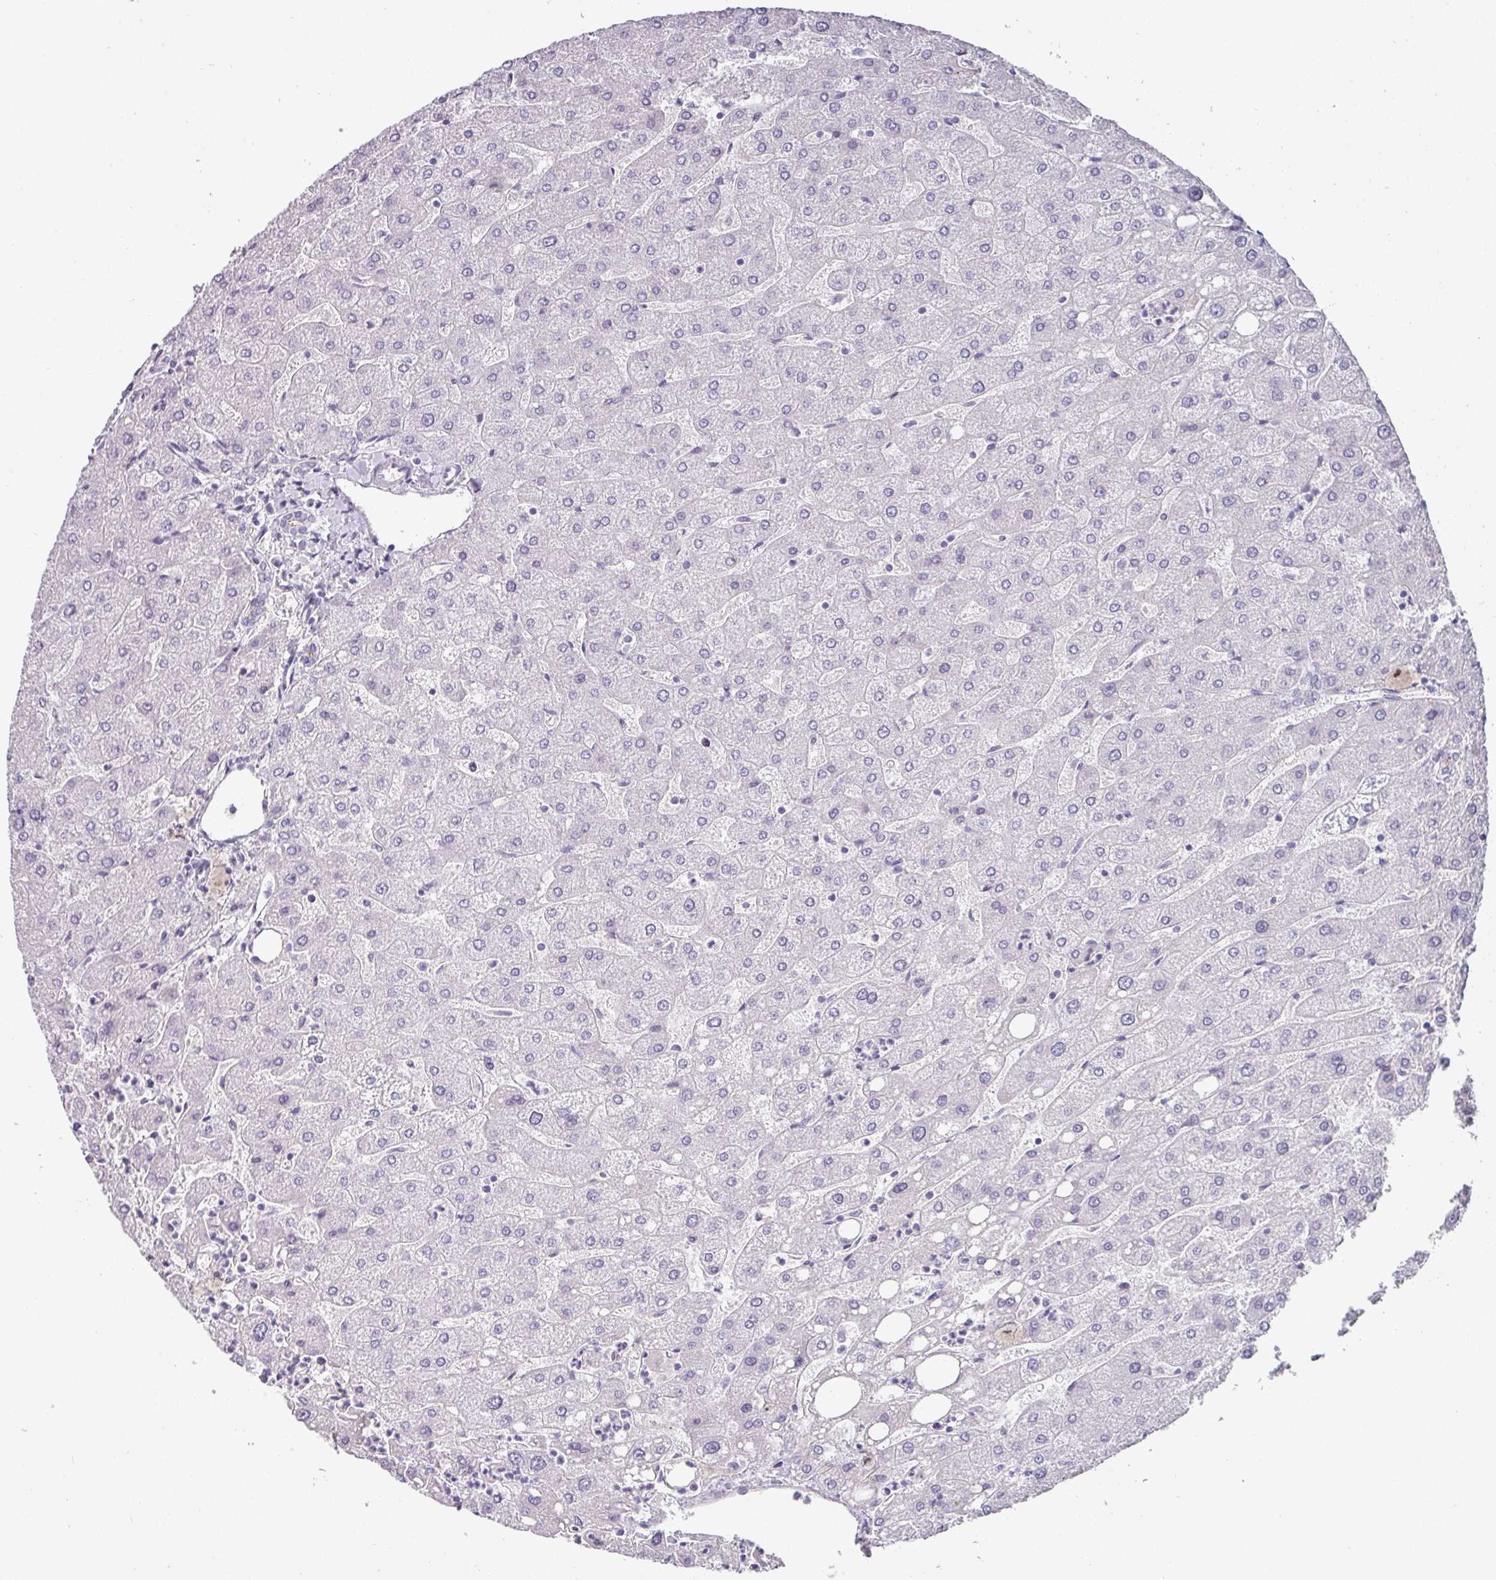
{"staining": {"intensity": "negative", "quantity": "none", "location": "none"}, "tissue": "liver", "cell_type": "Cholangiocytes", "image_type": "normal", "snomed": [{"axis": "morphology", "description": "Normal tissue, NOS"}, {"axis": "topography", "description": "Liver"}], "caption": "Immunohistochemistry (IHC) of normal liver demonstrates no expression in cholangiocytes. (DAB (3,3'-diaminobenzidine) IHC, high magnification).", "gene": "ANKRD29", "patient": {"sex": "male", "age": 67}}